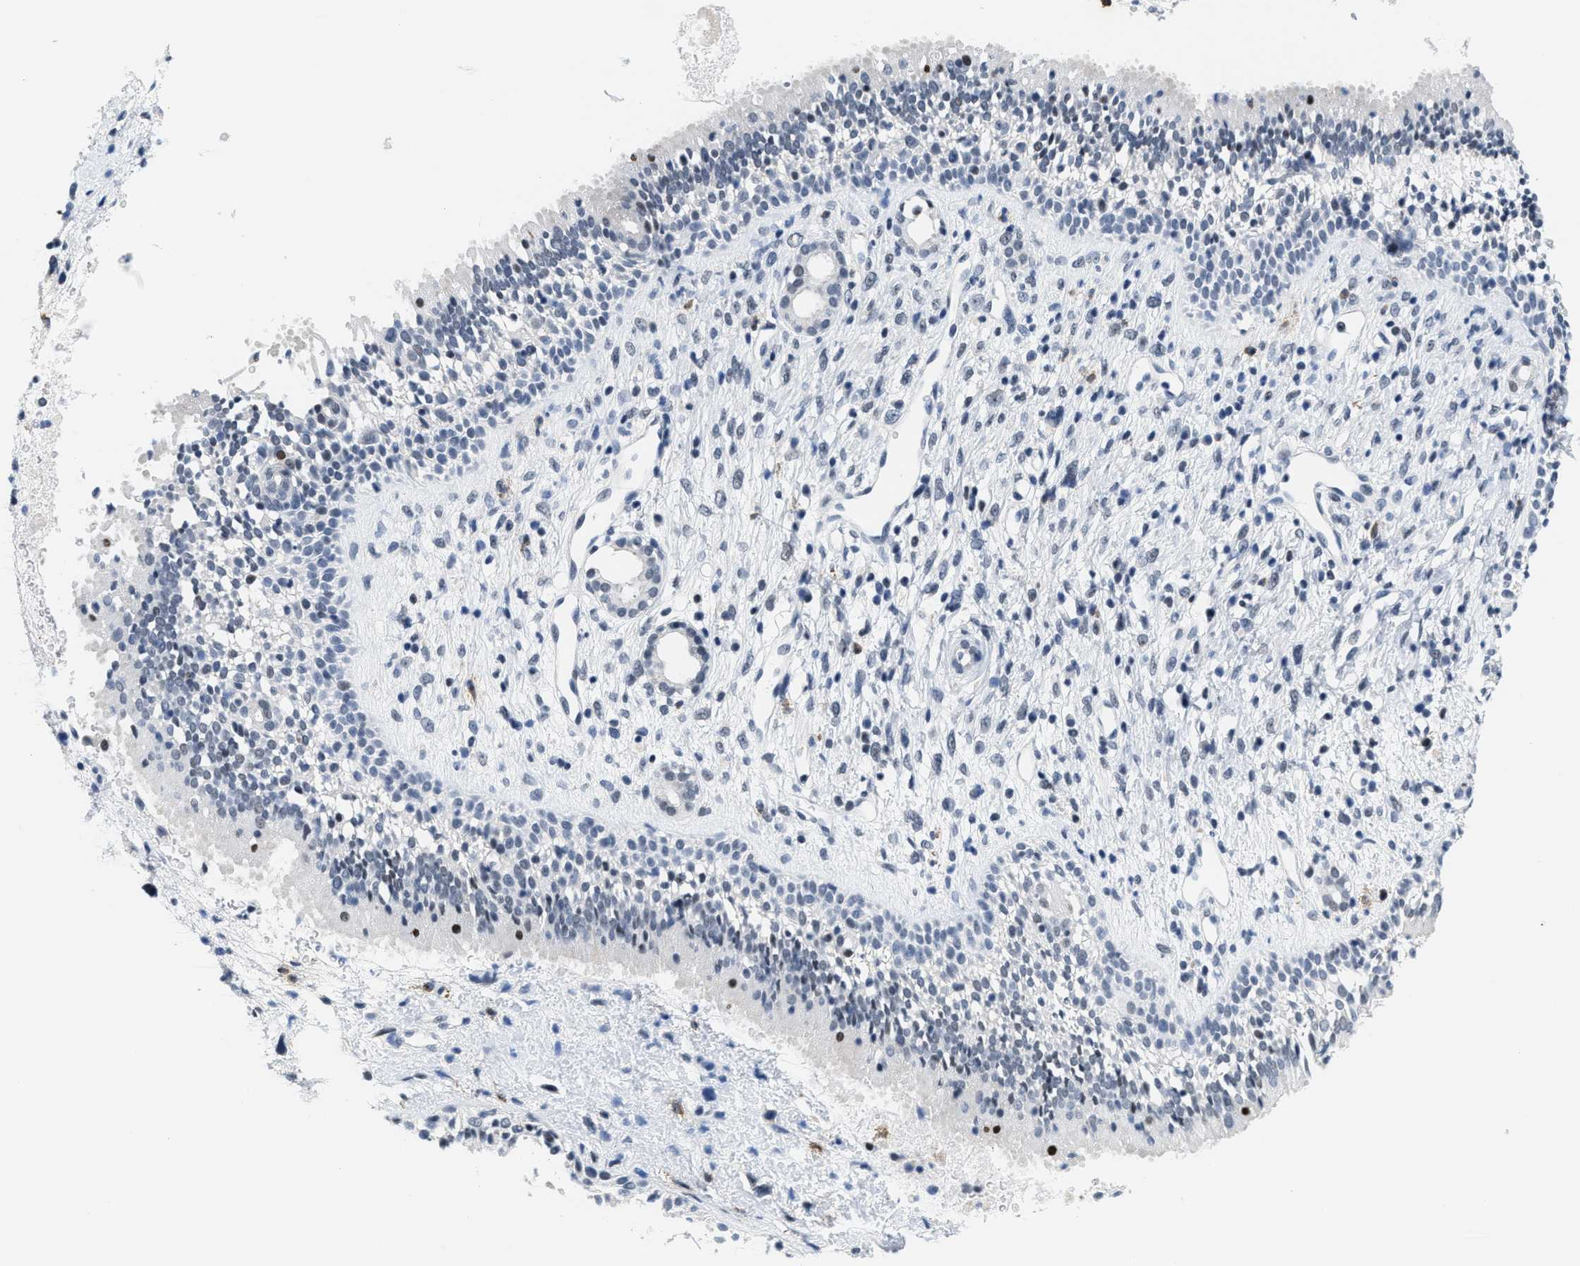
{"staining": {"intensity": "negative", "quantity": "none", "location": "none"}, "tissue": "nasopharynx", "cell_type": "Respiratory epithelial cells", "image_type": "normal", "snomed": [{"axis": "morphology", "description": "Normal tissue, NOS"}, {"axis": "topography", "description": "Nasopharynx"}], "caption": "Respiratory epithelial cells show no significant protein staining in normal nasopharynx.", "gene": "SETD1B", "patient": {"sex": "male", "age": 22}}